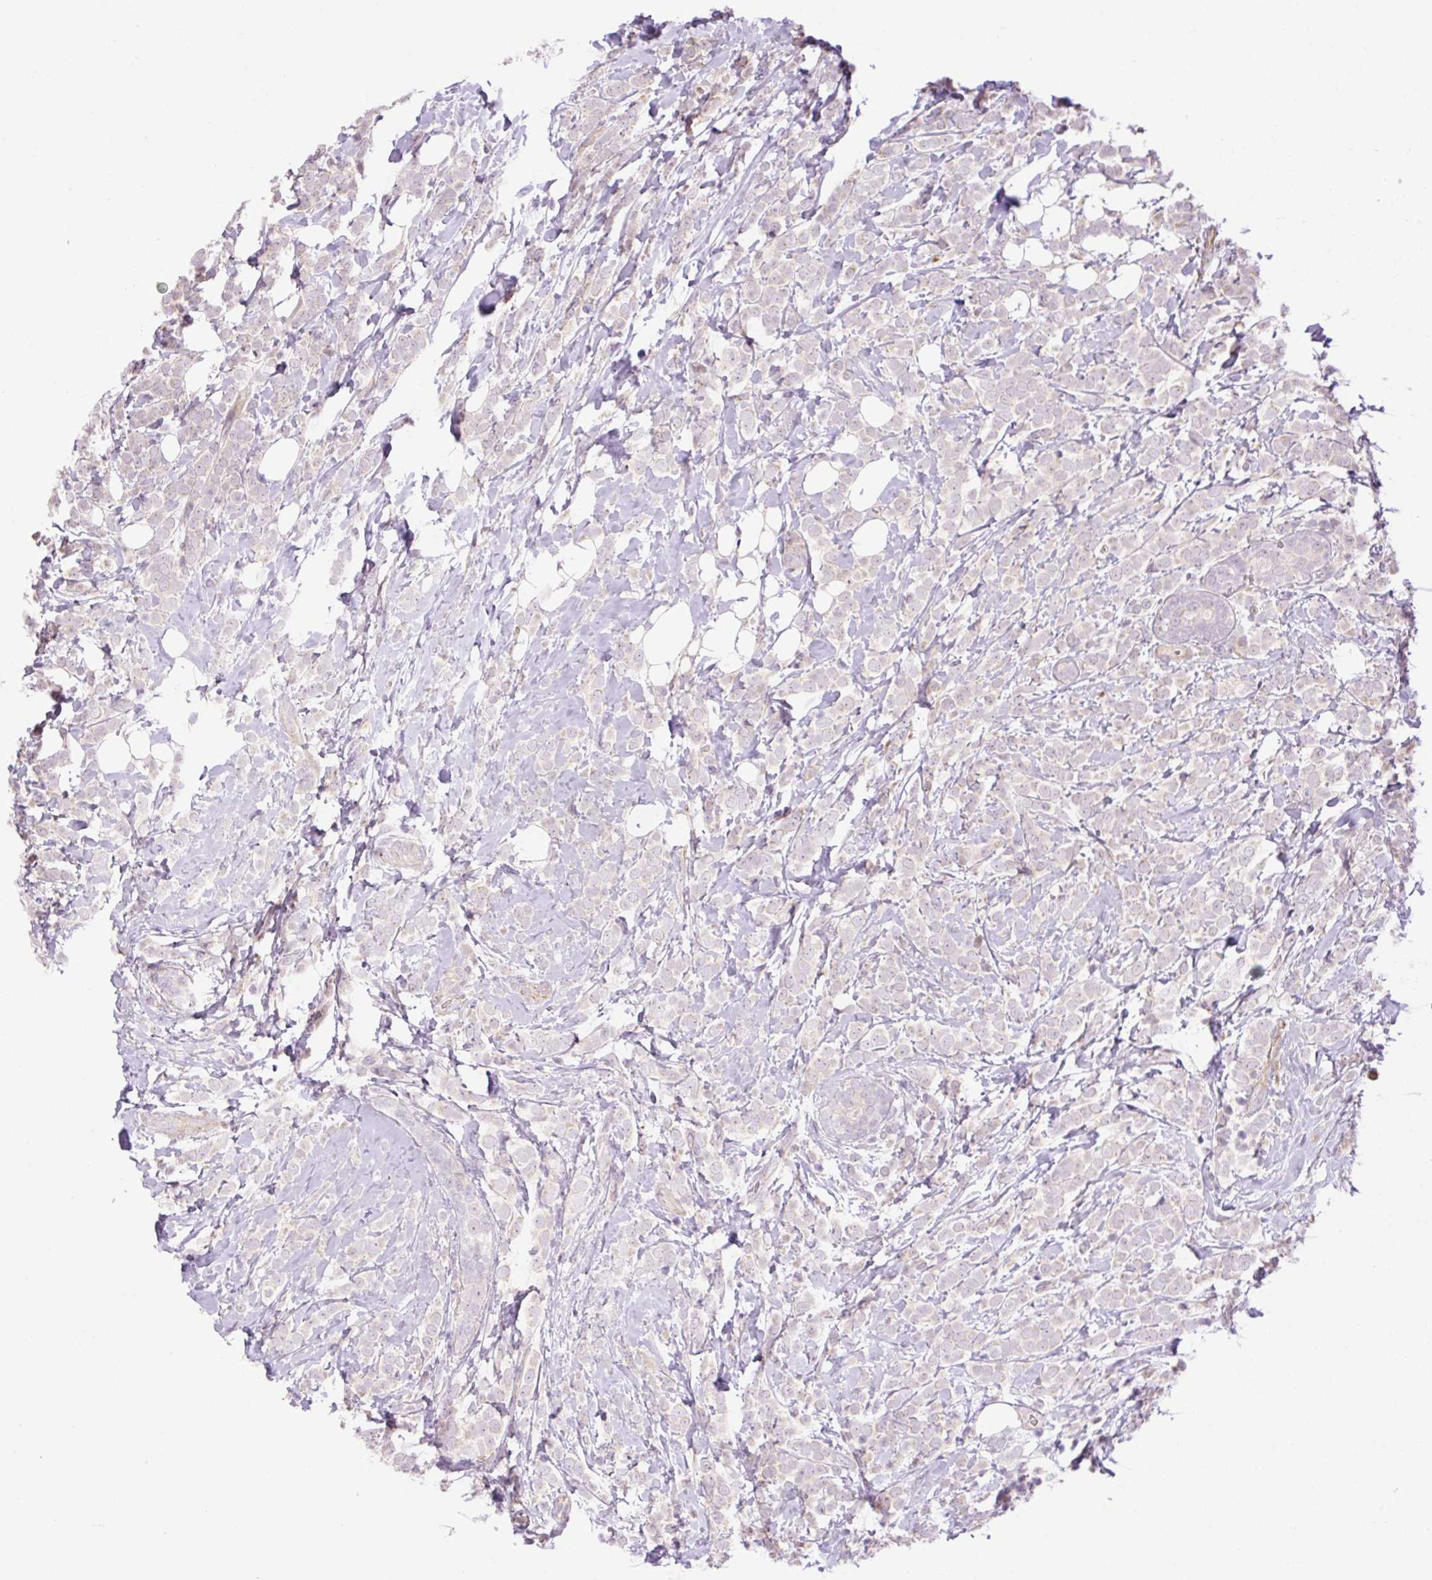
{"staining": {"intensity": "negative", "quantity": "none", "location": "none"}, "tissue": "breast cancer", "cell_type": "Tumor cells", "image_type": "cancer", "snomed": [{"axis": "morphology", "description": "Lobular carcinoma"}, {"axis": "topography", "description": "Breast"}], "caption": "Tumor cells are negative for brown protein staining in lobular carcinoma (breast).", "gene": "ZNF394", "patient": {"sex": "female", "age": 49}}